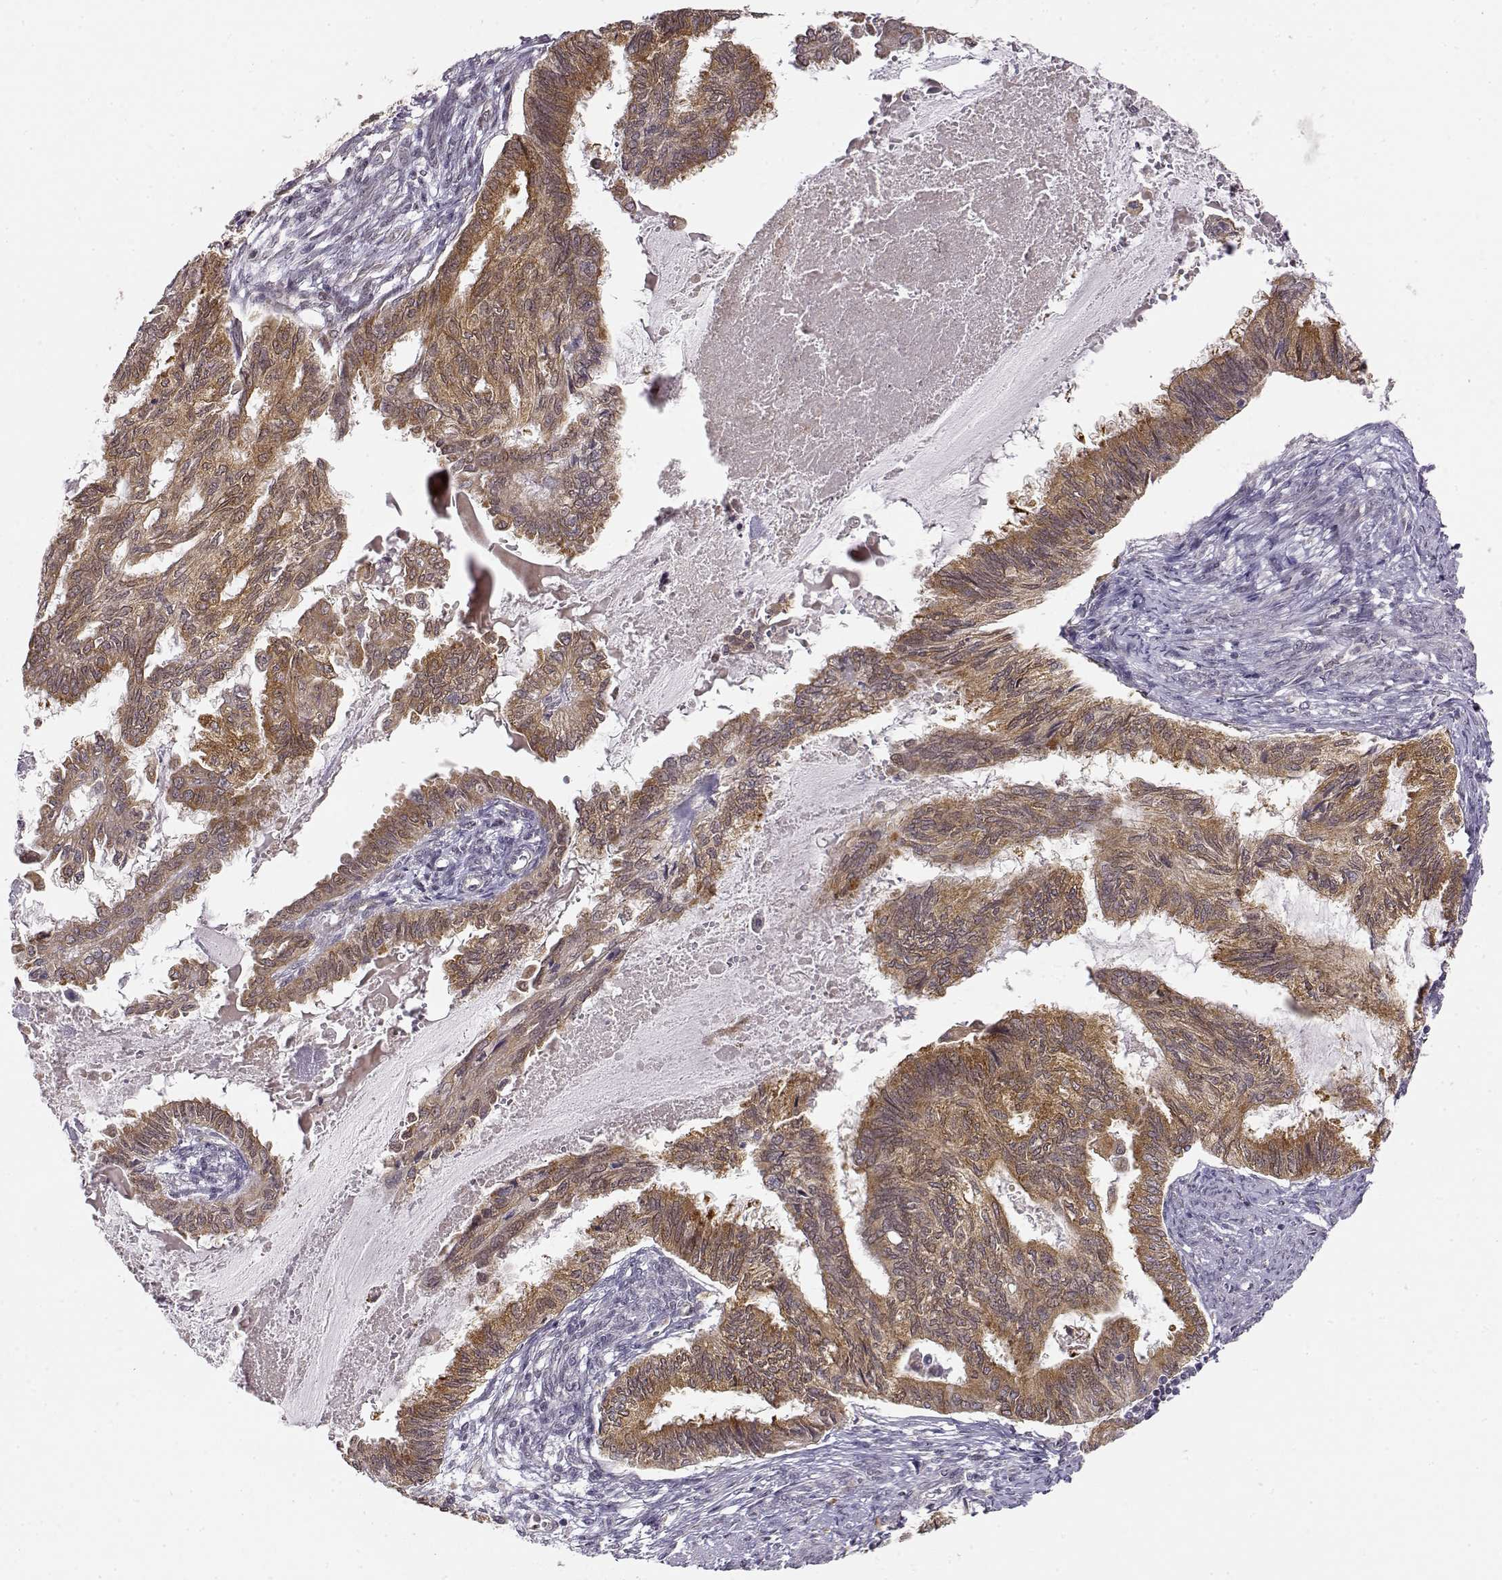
{"staining": {"intensity": "moderate", "quantity": ">75%", "location": "cytoplasmic/membranous"}, "tissue": "endometrial cancer", "cell_type": "Tumor cells", "image_type": "cancer", "snomed": [{"axis": "morphology", "description": "Adenocarcinoma, NOS"}, {"axis": "topography", "description": "Endometrium"}], "caption": "A micrograph of endometrial cancer (adenocarcinoma) stained for a protein reveals moderate cytoplasmic/membranous brown staining in tumor cells.", "gene": "ERGIC2", "patient": {"sex": "female", "age": 86}}